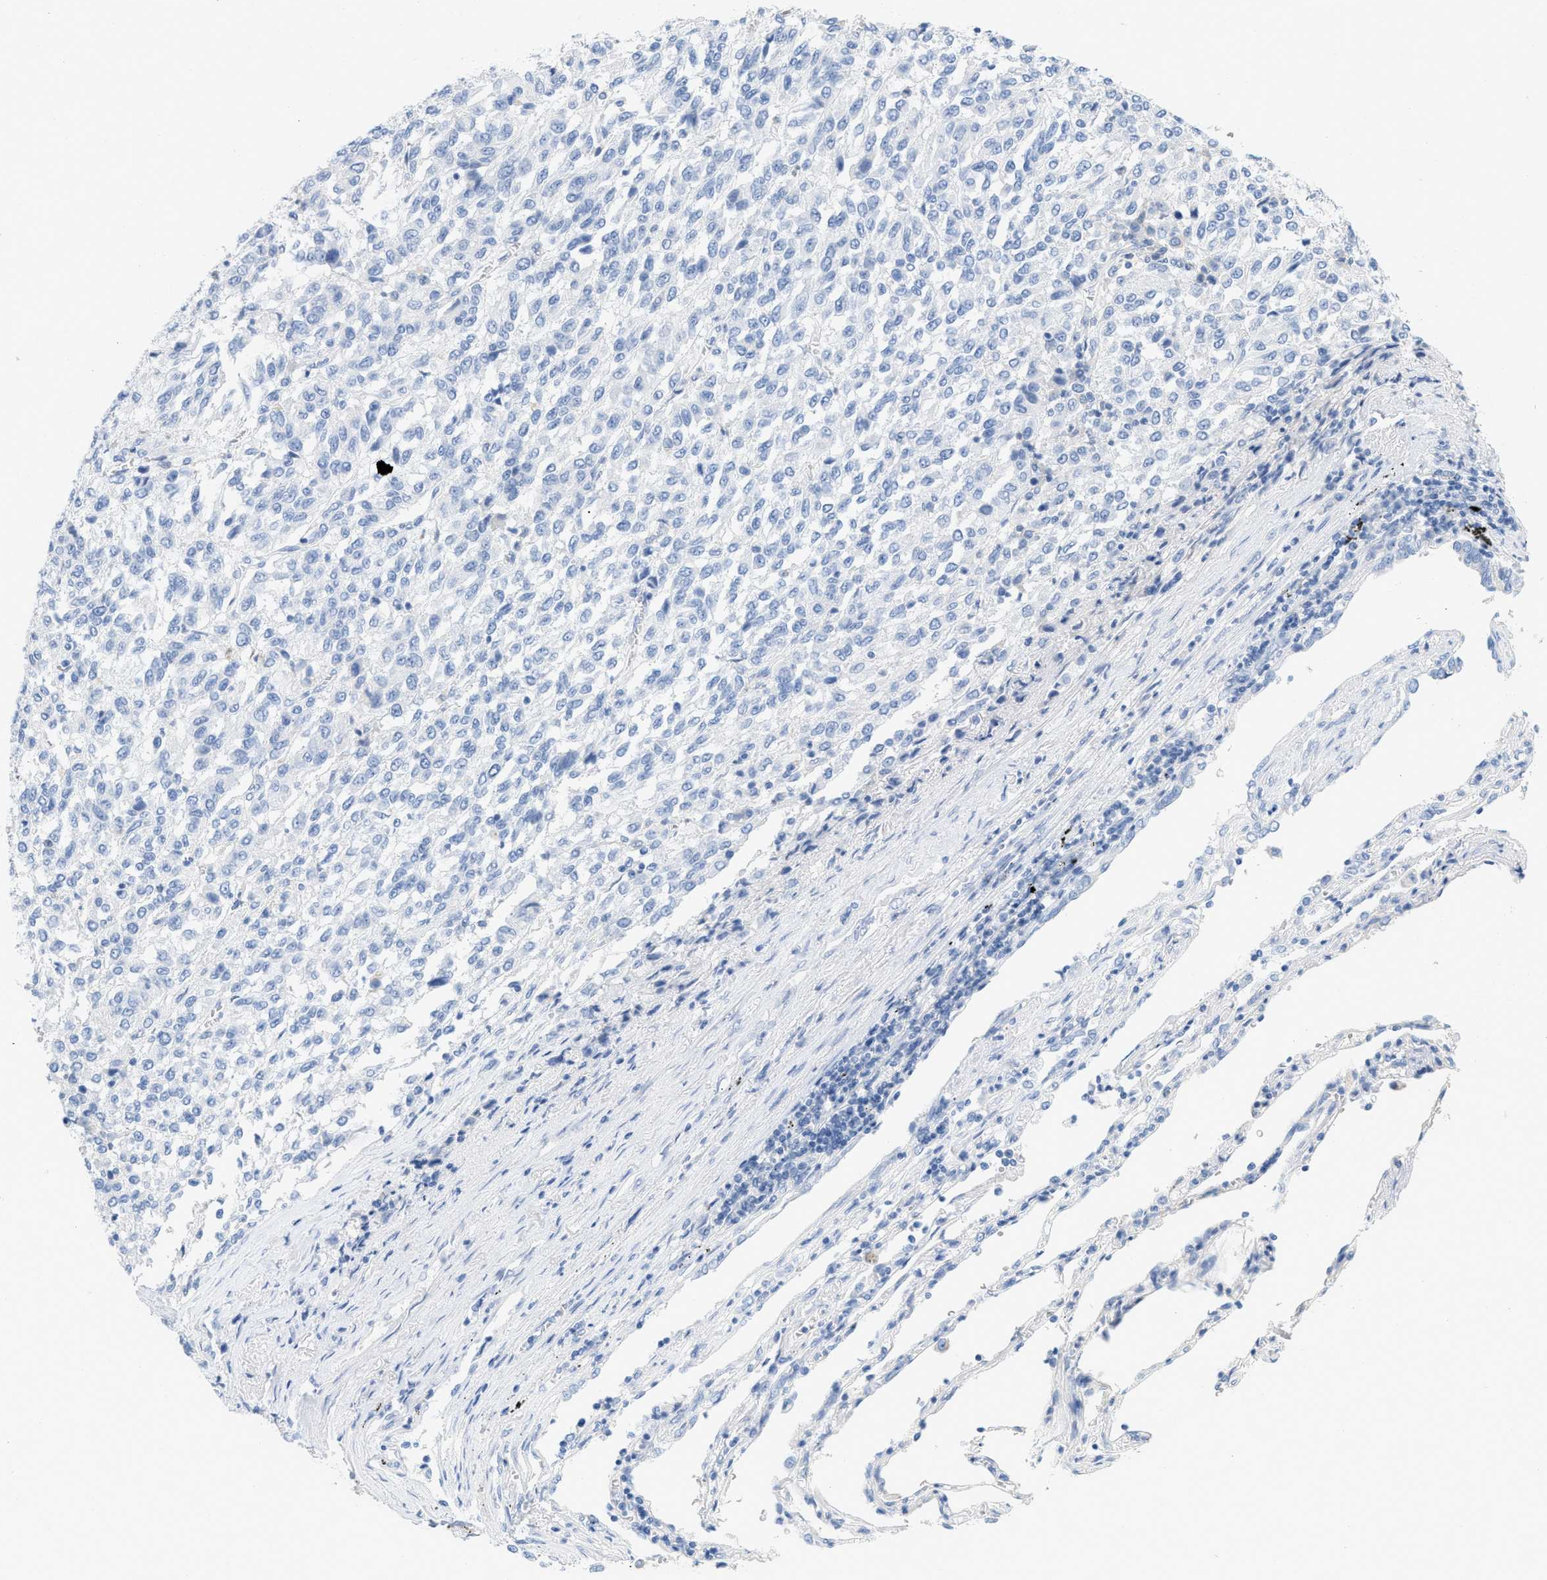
{"staining": {"intensity": "negative", "quantity": "none", "location": "none"}, "tissue": "melanoma", "cell_type": "Tumor cells", "image_type": "cancer", "snomed": [{"axis": "morphology", "description": "Malignant melanoma, Metastatic site"}, {"axis": "topography", "description": "Lung"}], "caption": "Malignant melanoma (metastatic site) was stained to show a protein in brown. There is no significant expression in tumor cells. Brightfield microscopy of IHC stained with DAB (brown) and hematoxylin (blue), captured at high magnification.", "gene": "PAPPA", "patient": {"sex": "male", "age": 64}}